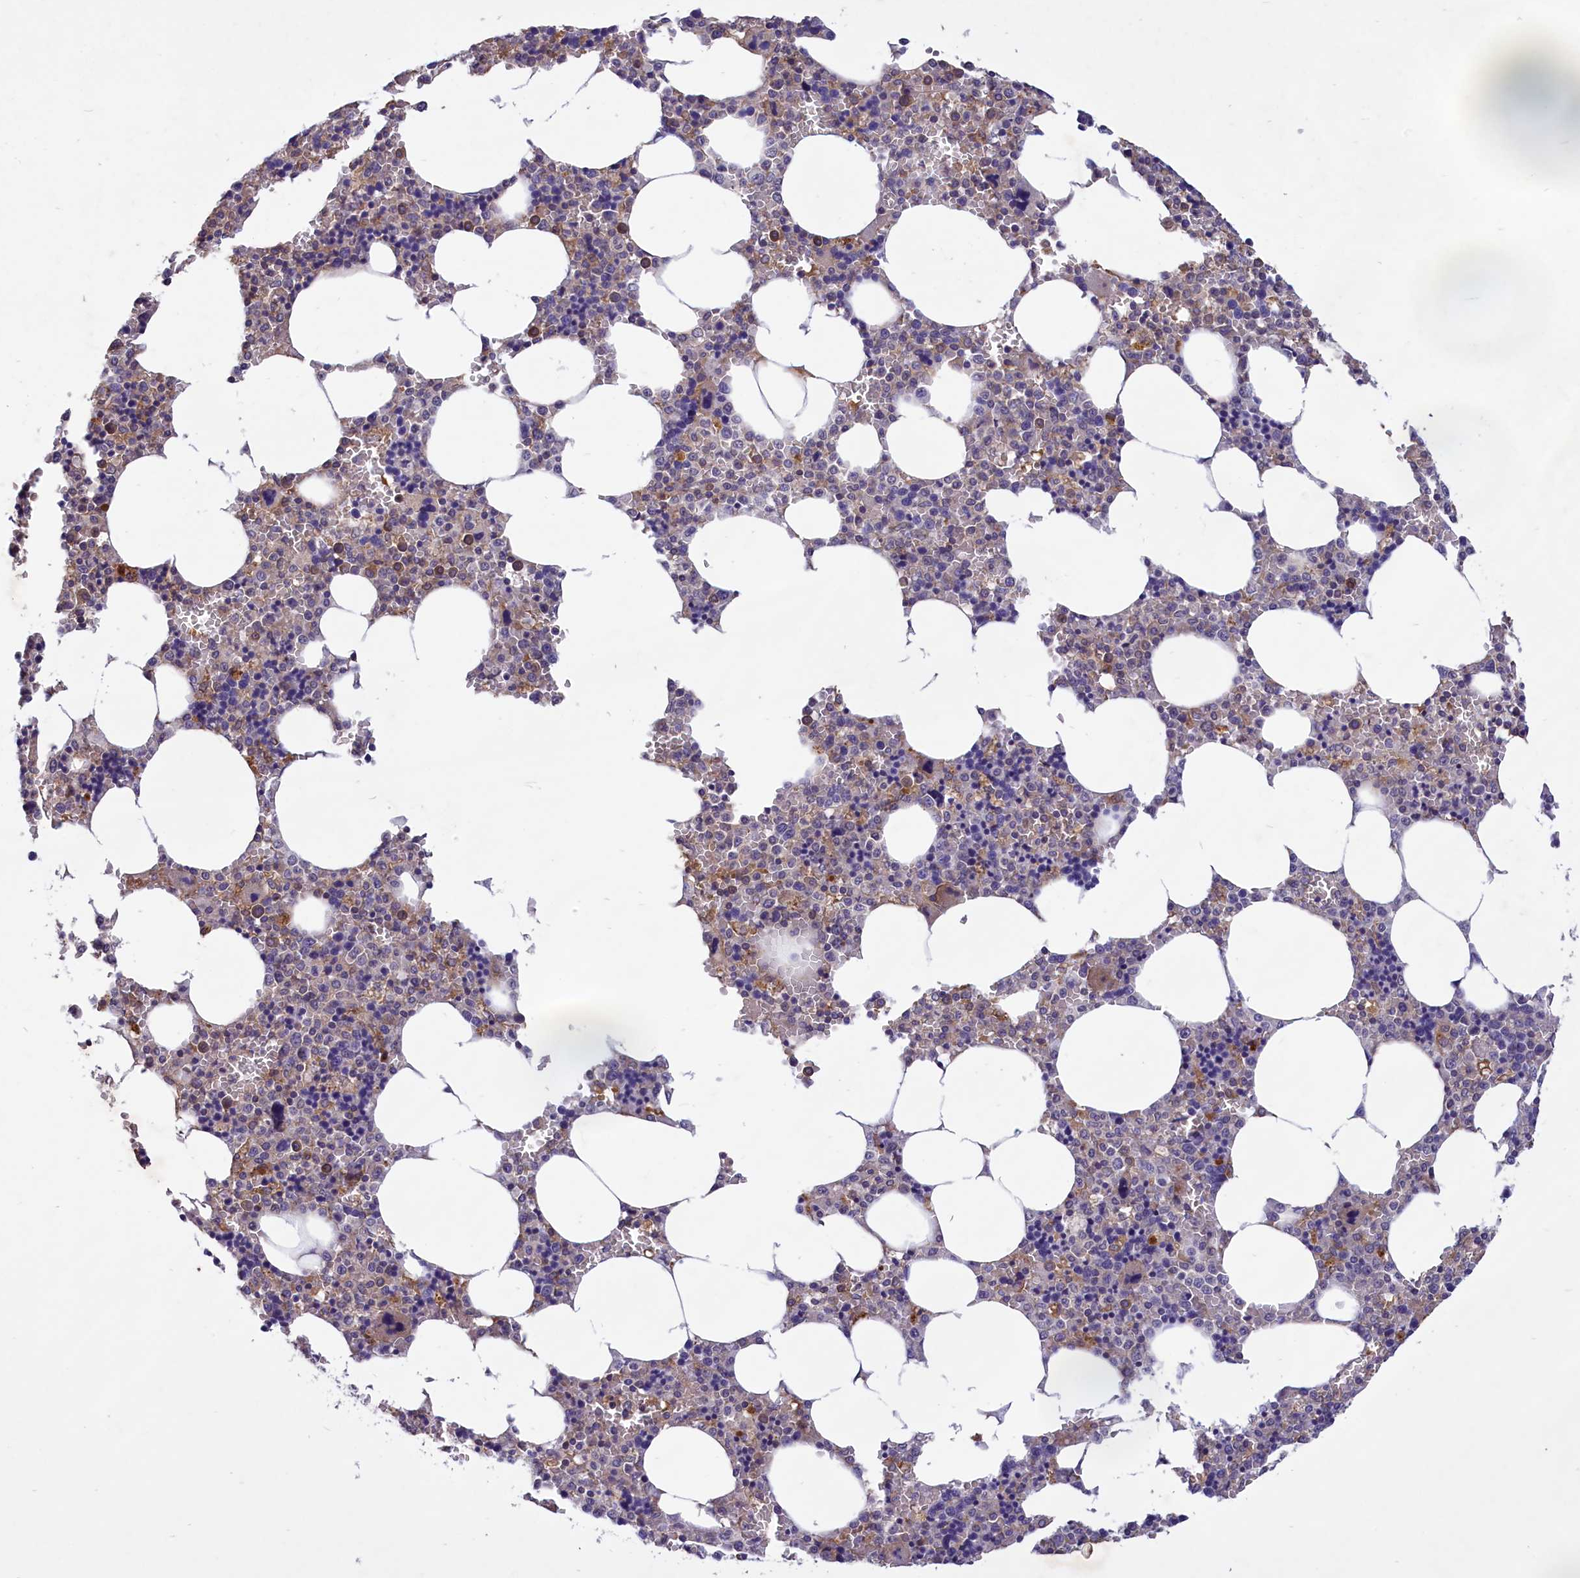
{"staining": {"intensity": "moderate", "quantity": "<25%", "location": "cytoplasmic/membranous"}, "tissue": "bone marrow", "cell_type": "Hematopoietic cells", "image_type": "normal", "snomed": [{"axis": "morphology", "description": "Normal tissue, NOS"}, {"axis": "topography", "description": "Bone marrow"}], "caption": "High-power microscopy captured an IHC histopathology image of normal bone marrow, revealing moderate cytoplasmic/membranous expression in about <25% of hematopoietic cells. (brown staining indicates protein expression, while blue staining denotes nuclei).", "gene": "AMDHD2", "patient": {"sex": "male", "age": 70}}